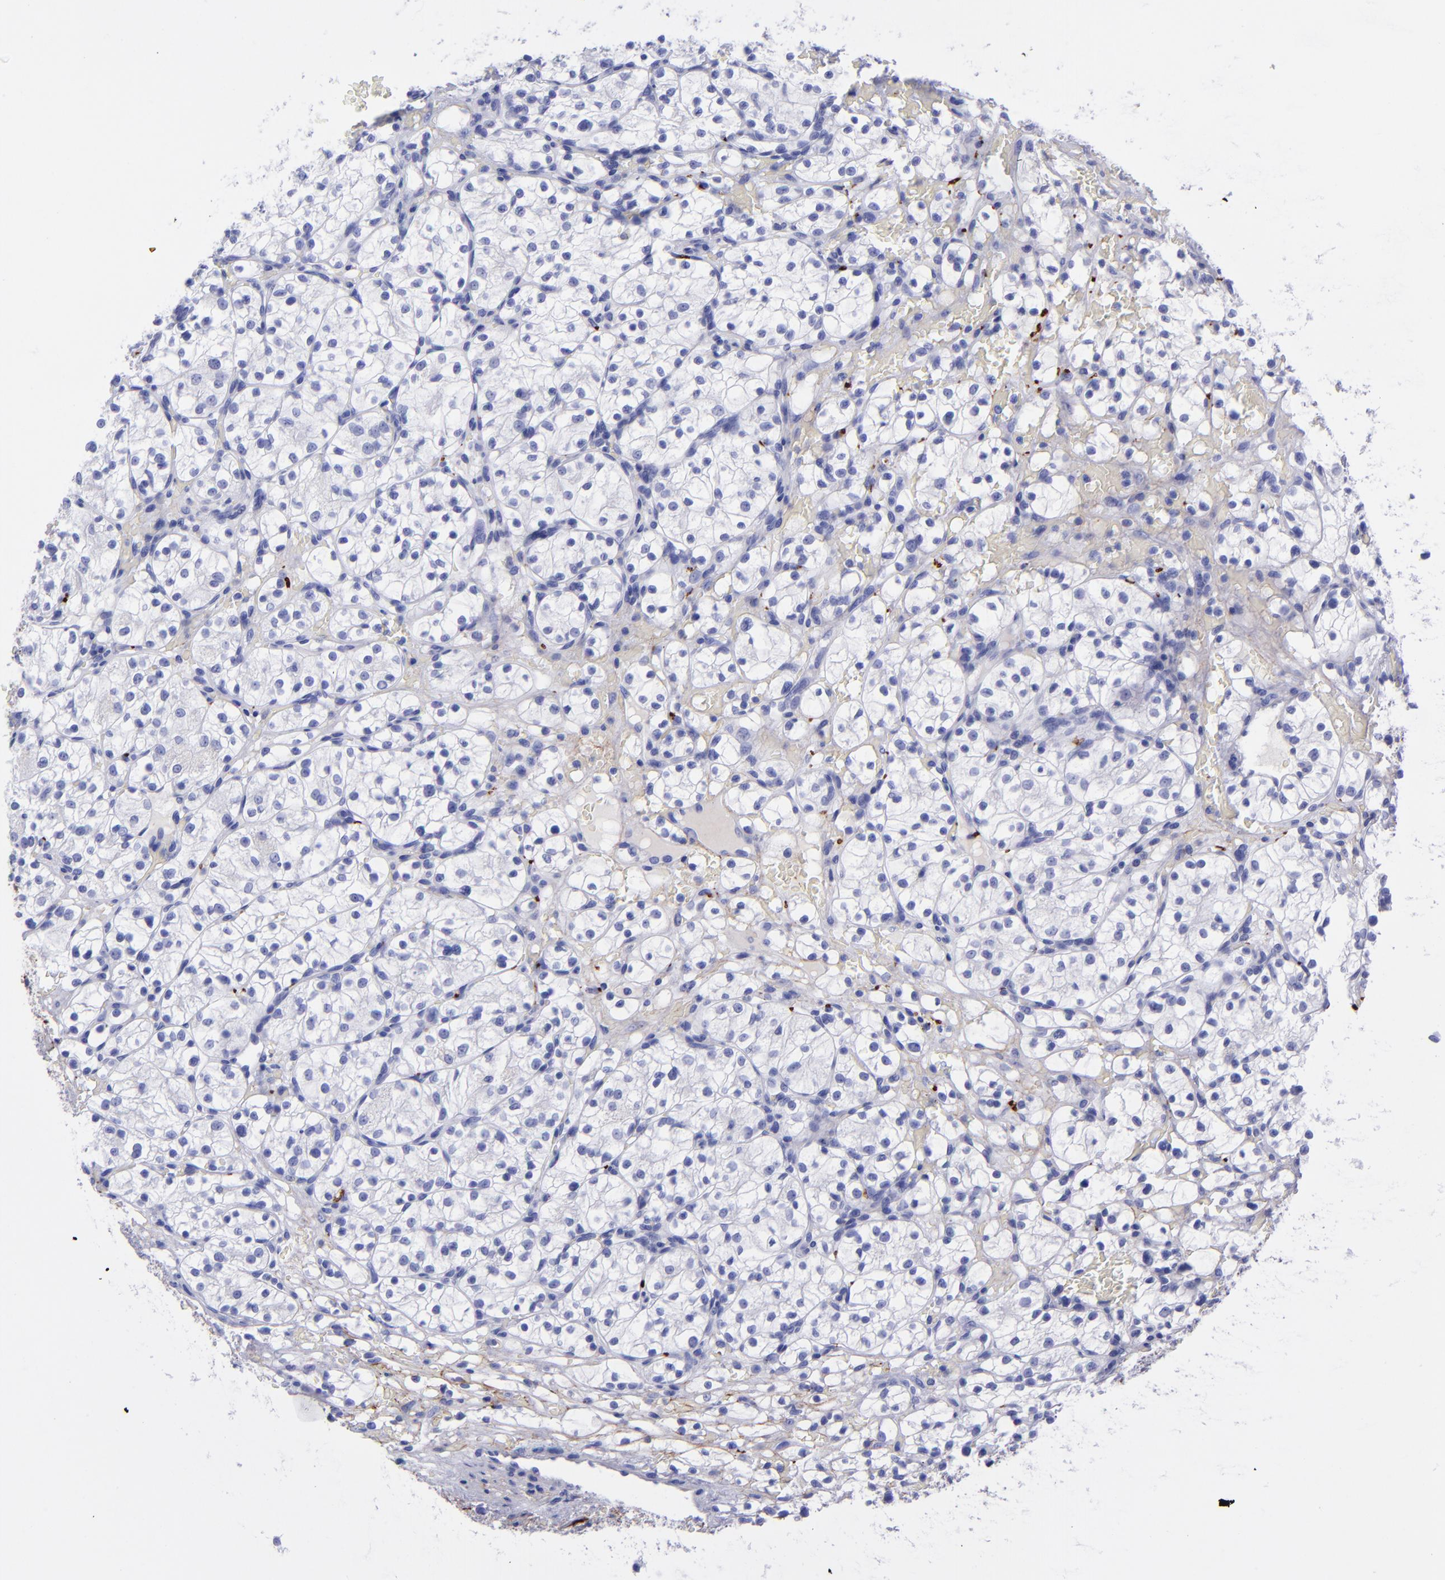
{"staining": {"intensity": "negative", "quantity": "none", "location": "none"}, "tissue": "renal cancer", "cell_type": "Tumor cells", "image_type": "cancer", "snomed": [{"axis": "morphology", "description": "Adenocarcinoma, NOS"}, {"axis": "topography", "description": "Kidney"}], "caption": "IHC of adenocarcinoma (renal) shows no positivity in tumor cells. (Brightfield microscopy of DAB immunohistochemistry at high magnification).", "gene": "EFCAB13", "patient": {"sex": "female", "age": 60}}